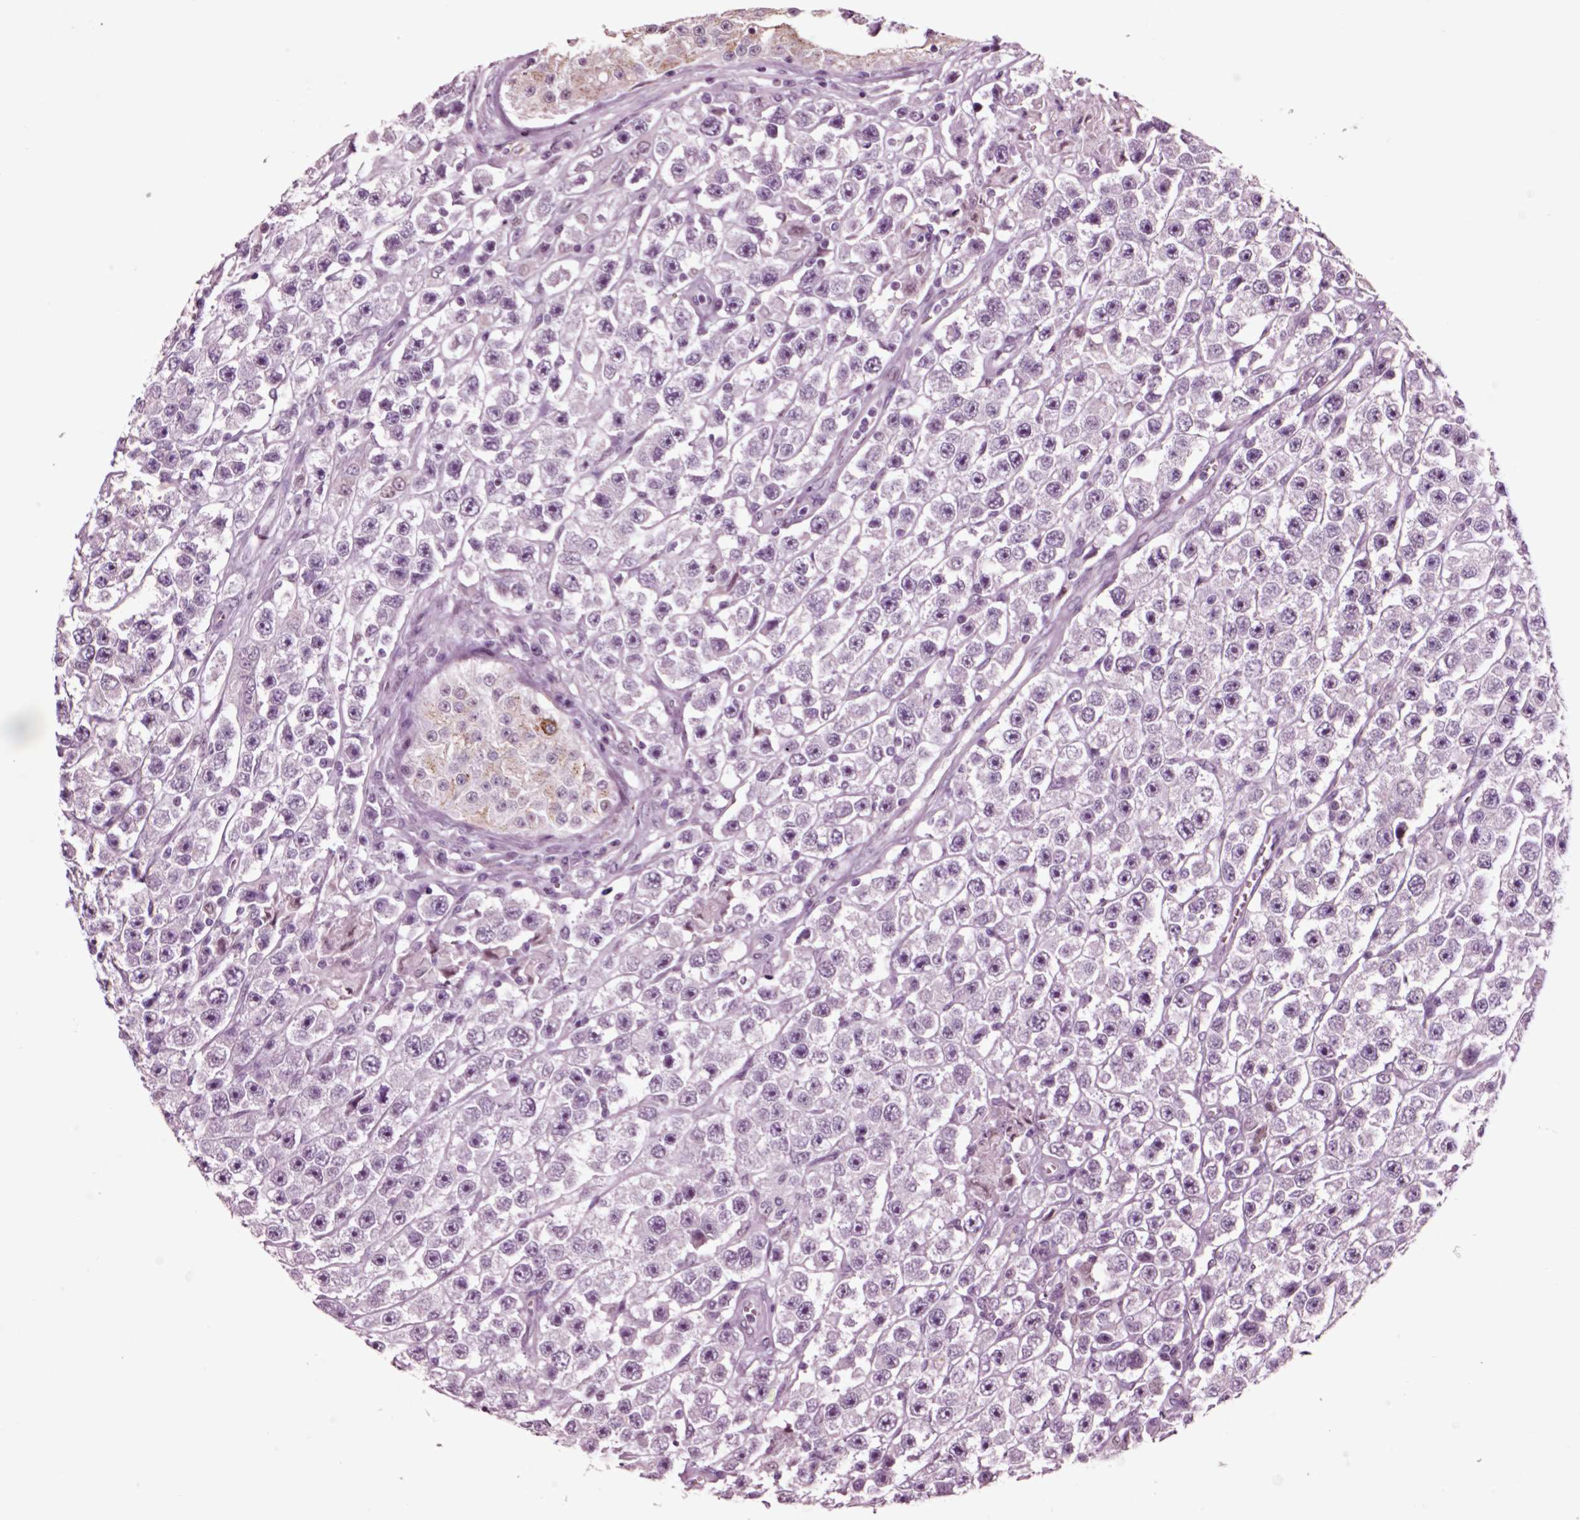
{"staining": {"intensity": "negative", "quantity": "none", "location": "none"}, "tissue": "testis cancer", "cell_type": "Tumor cells", "image_type": "cancer", "snomed": [{"axis": "morphology", "description": "Seminoma, NOS"}, {"axis": "topography", "description": "Testis"}], "caption": "The immunohistochemistry histopathology image has no significant expression in tumor cells of testis cancer (seminoma) tissue. Nuclei are stained in blue.", "gene": "CHGB", "patient": {"sex": "male", "age": 45}}